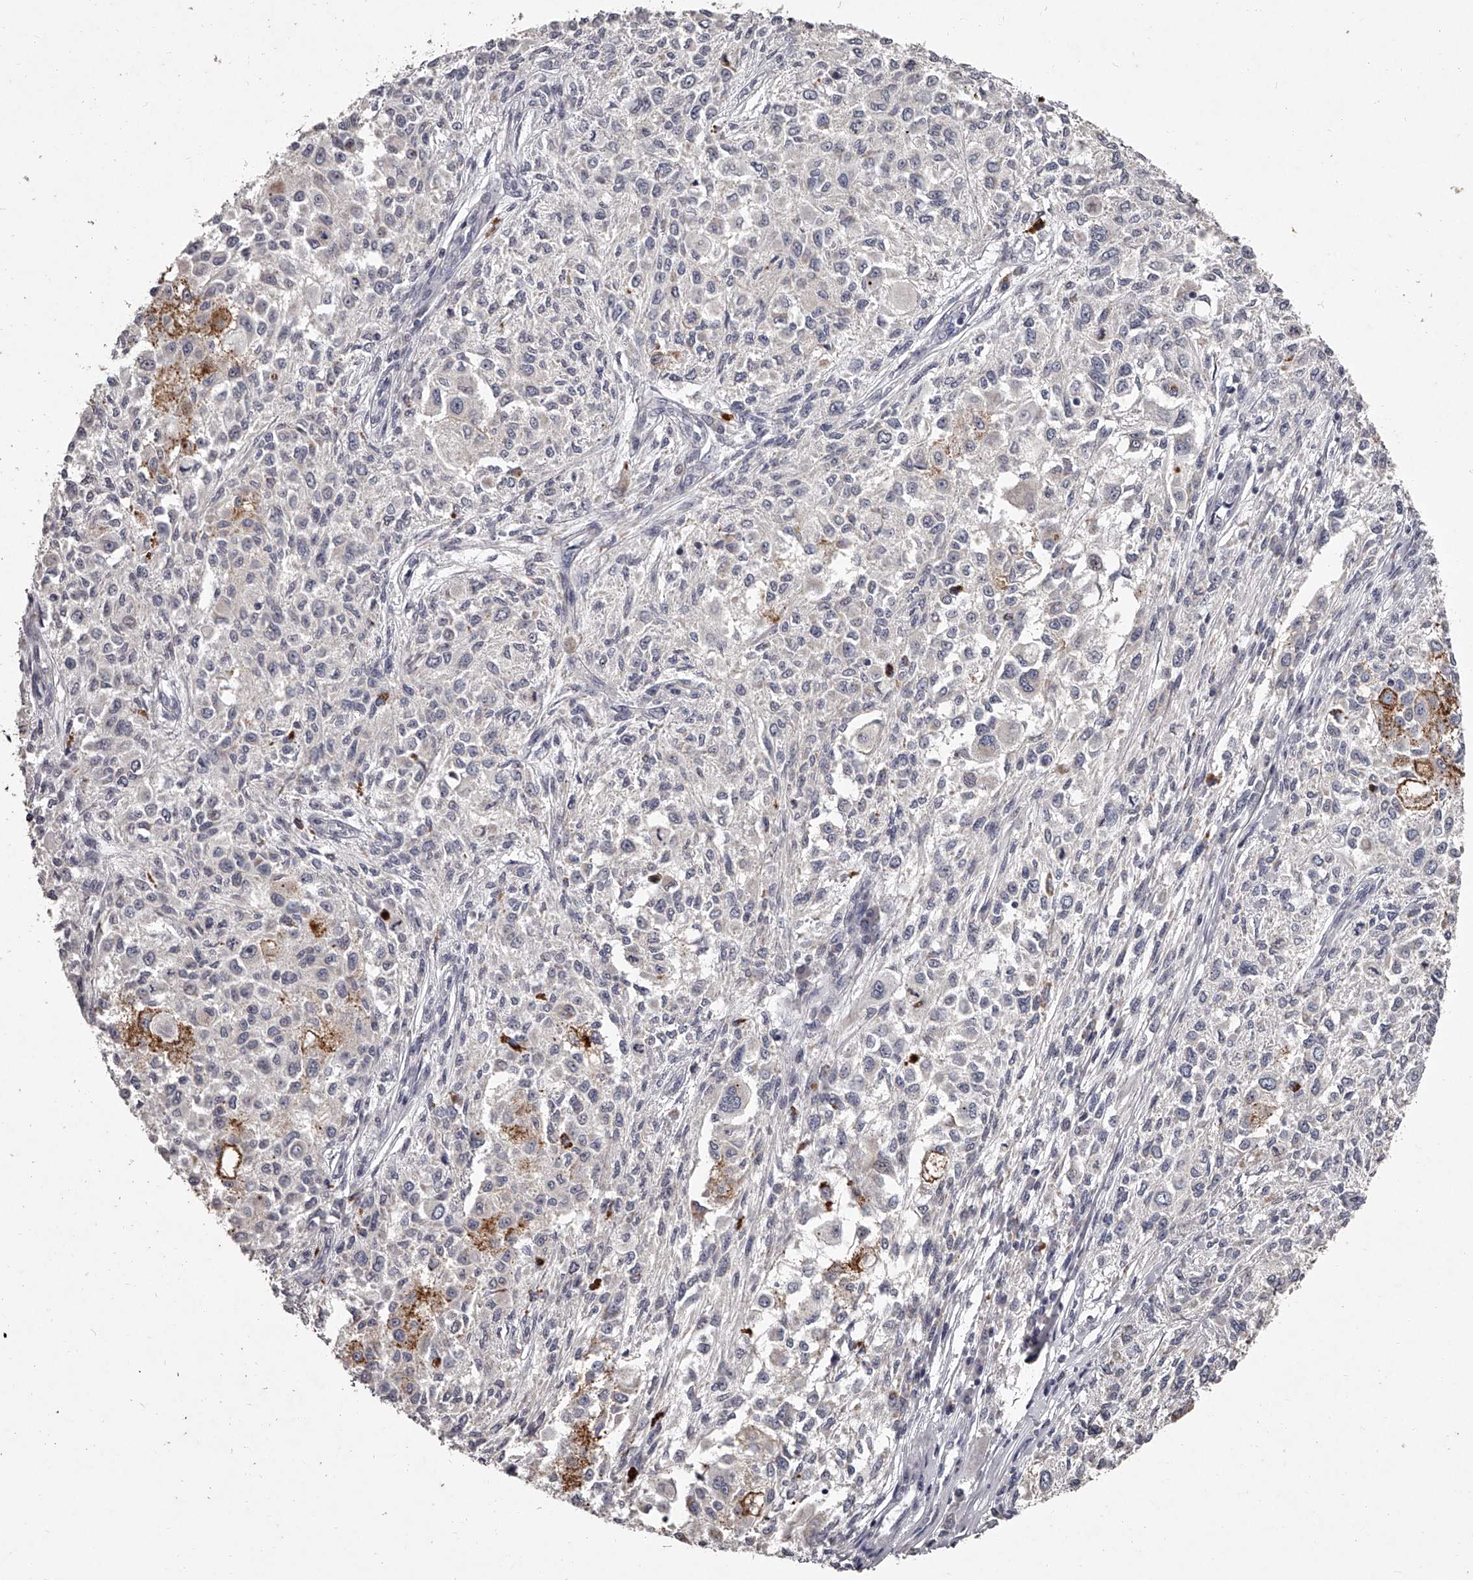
{"staining": {"intensity": "negative", "quantity": "none", "location": "none"}, "tissue": "melanoma", "cell_type": "Tumor cells", "image_type": "cancer", "snomed": [{"axis": "morphology", "description": "Necrosis, NOS"}, {"axis": "morphology", "description": "Malignant melanoma, NOS"}, {"axis": "topography", "description": "Skin"}], "caption": "Human melanoma stained for a protein using immunohistochemistry (IHC) reveals no positivity in tumor cells.", "gene": "NT5DC1", "patient": {"sex": "female", "age": 87}}